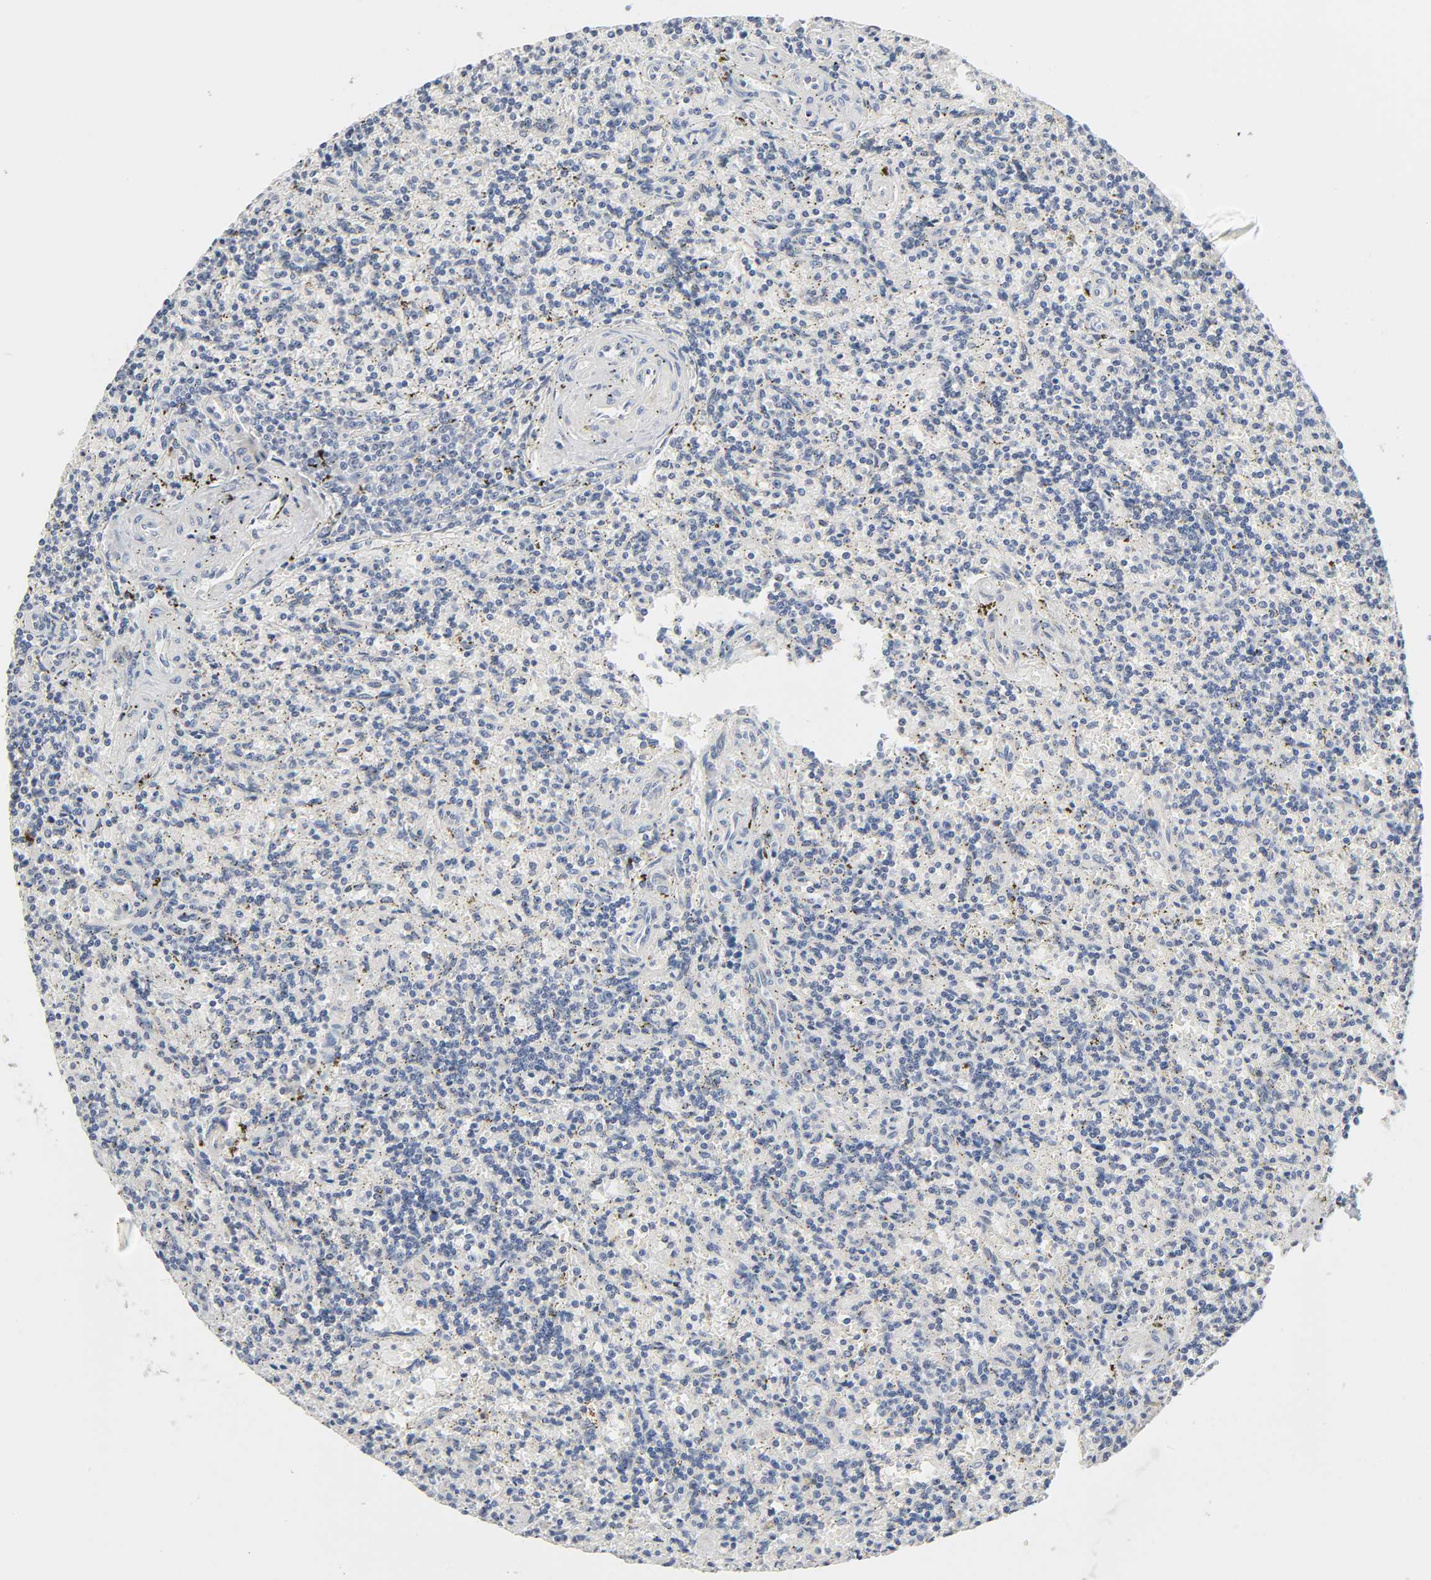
{"staining": {"intensity": "negative", "quantity": "none", "location": "none"}, "tissue": "lymphoma", "cell_type": "Tumor cells", "image_type": "cancer", "snomed": [{"axis": "morphology", "description": "Malignant lymphoma, non-Hodgkin's type, Low grade"}, {"axis": "topography", "description": "Spleen"}], "caption": "This histopathology image is of low-grade malignant lymphoma, non-Hodgkin's type stained with immunohistochemistry (IHC) to label a protein in brown with the nuclei are counter-stained blue. There is no staining in tumor cells.", "gene": "HDLBP", "patient": {"sex": "male", "age": 73}}